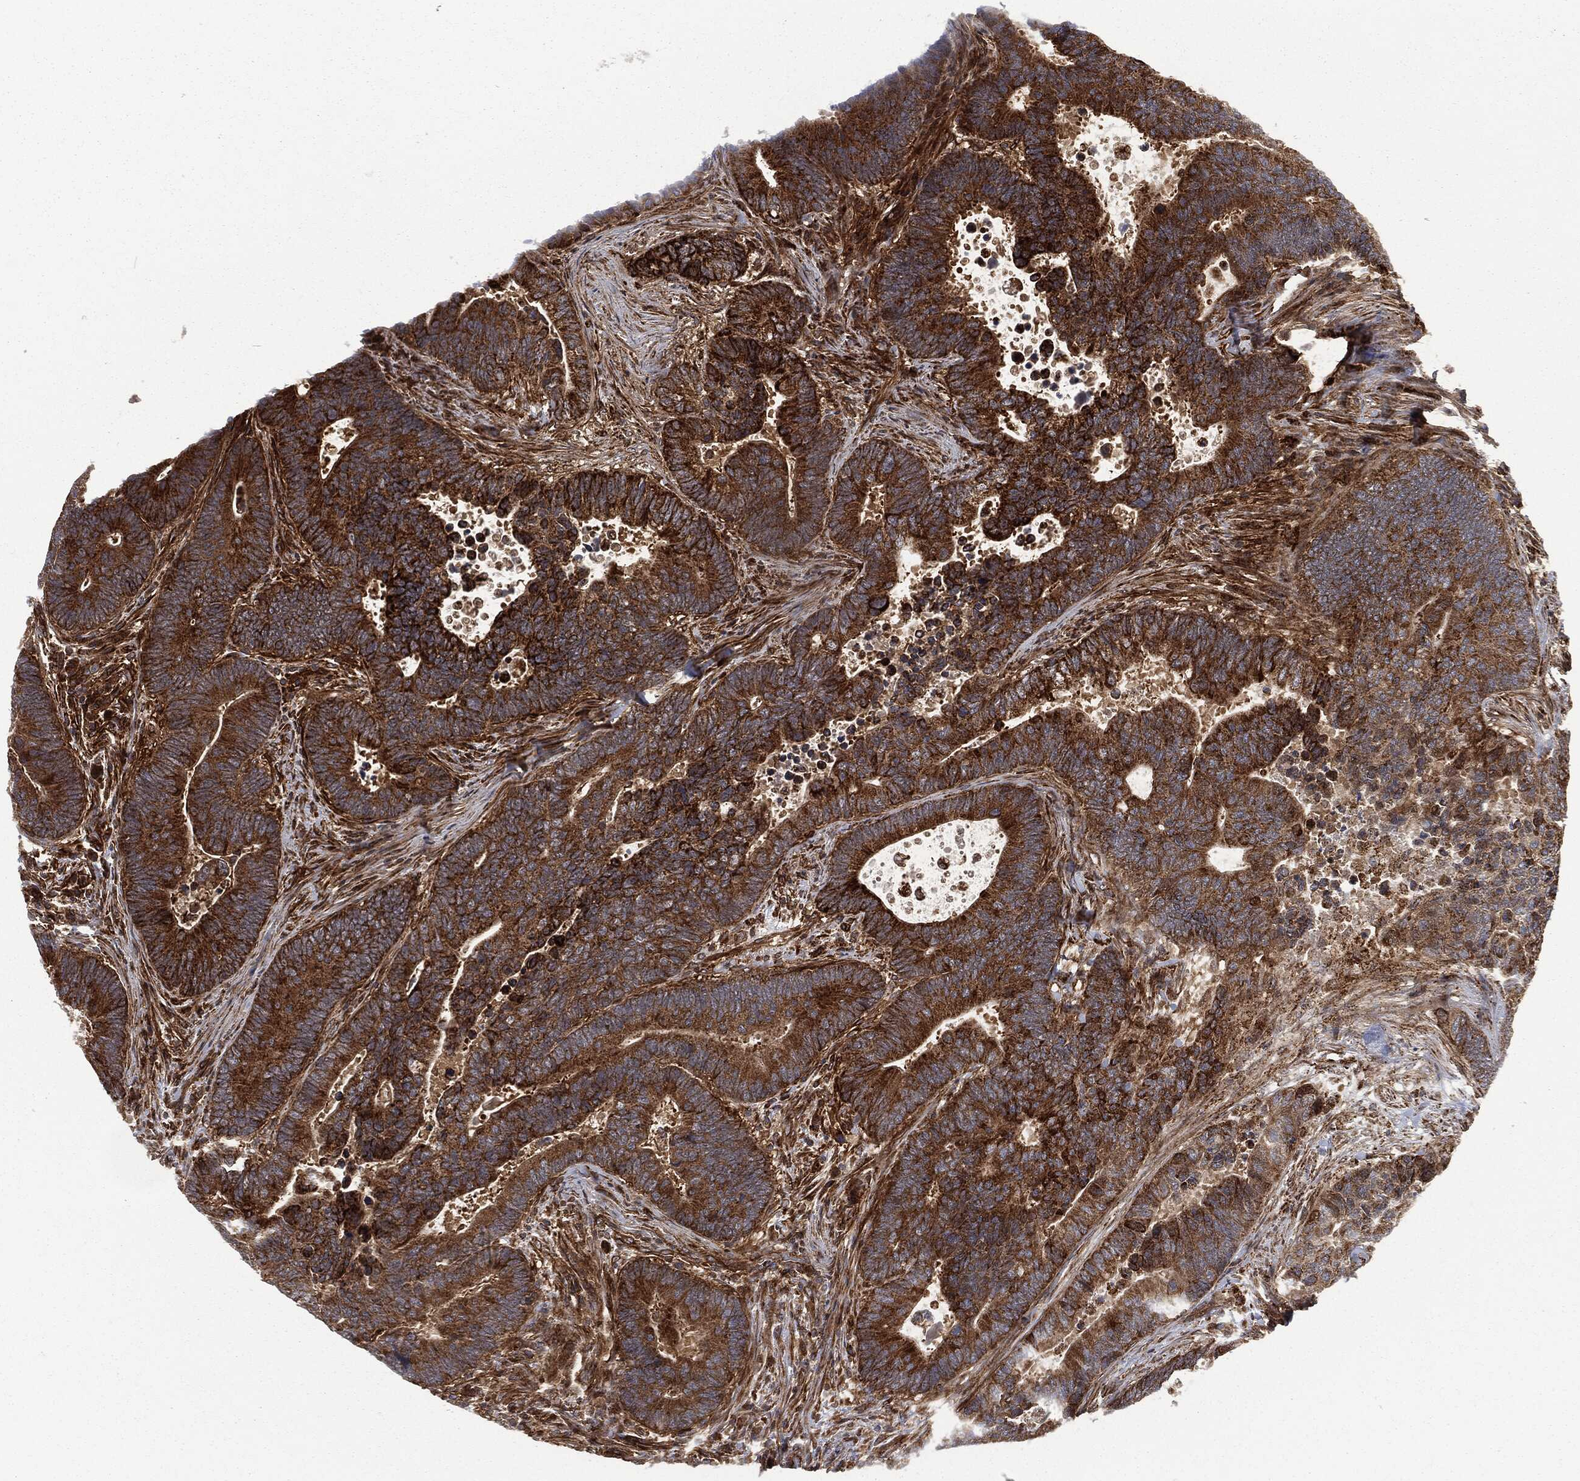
{"staining": {"intensity": "strong", "quantity": ">75%", "location": "cytoplasmic/membranous"}, "tissue": "colorectal cancer", "cell_type": "Tumor cells", "image_type": "cancer", "snomed": [{"axis": "morphology", "description": "Adenocarcinoma, NOS"}, {"axis": "topography", "description": "Colon"}], "caption": "Strong cytoplasmic/membranous protein staining is identified in approximately >75% of tumor cells in colorectal cancer (adenocarcinoma). Immunohistochemistry stains the protein of interest in brown and the nuclei are stained blue.", "gene": "RFTN1", "patient": {"sex": "male", "age": 75}}